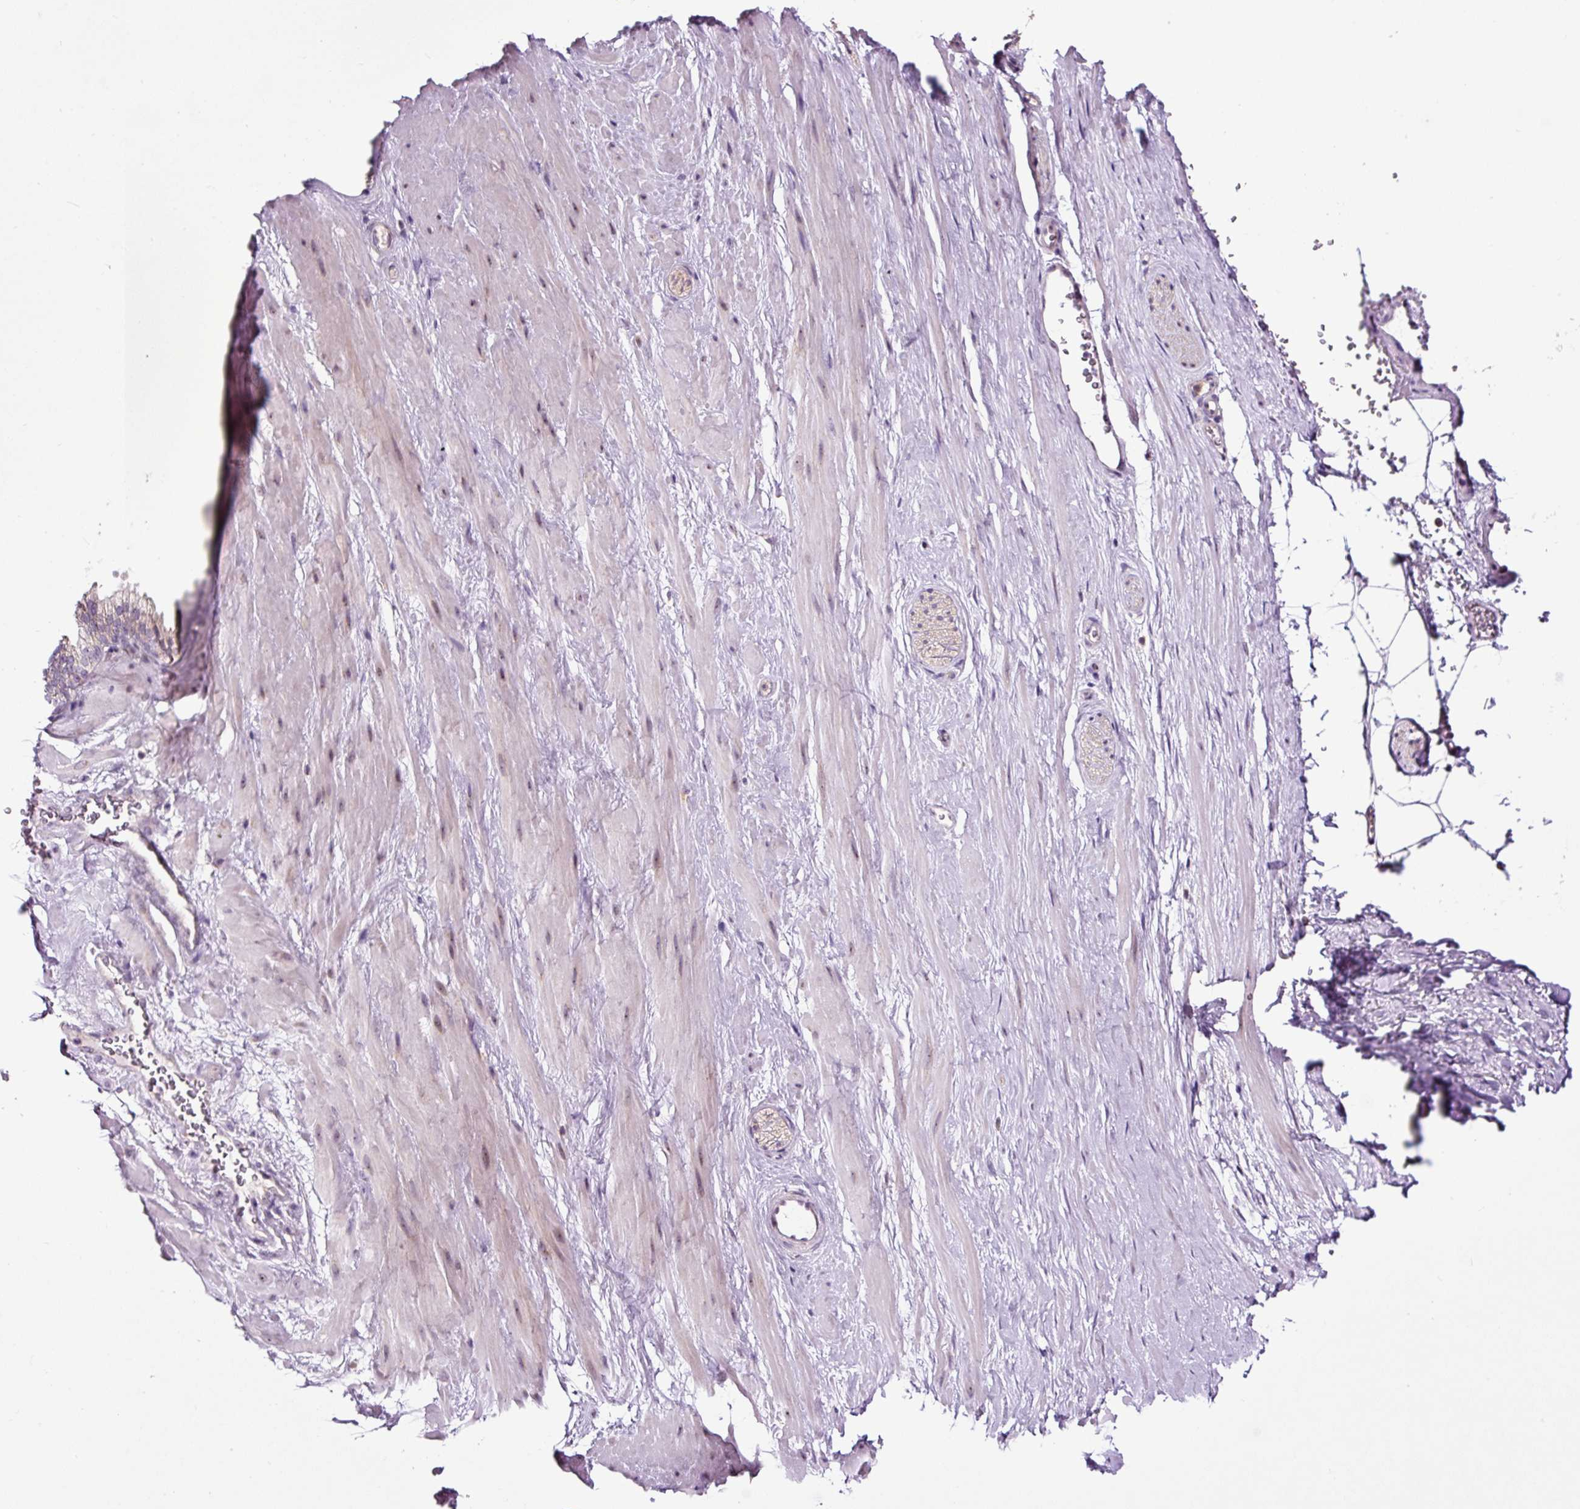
{"staining": {"intensity": "negative", "quantity": "none", "location": "none"}, "tissue": "adipose tissue", "cell_type": "Adipocytes", "image_type": "normal", "snomed": [{"axis": "morphology", "description": "Normal tissue, NOS"}, {"axis": "topography", "description": "Prostate"}, {"axis": "topography", "description": "Peripheral nerve tissue"}], "caption": "Adipose tissue stained for a protein using IHC demonstrates no expression adipocytes.", "gene": "NOM1", "patient": {"sex": "male", "age": 61}}